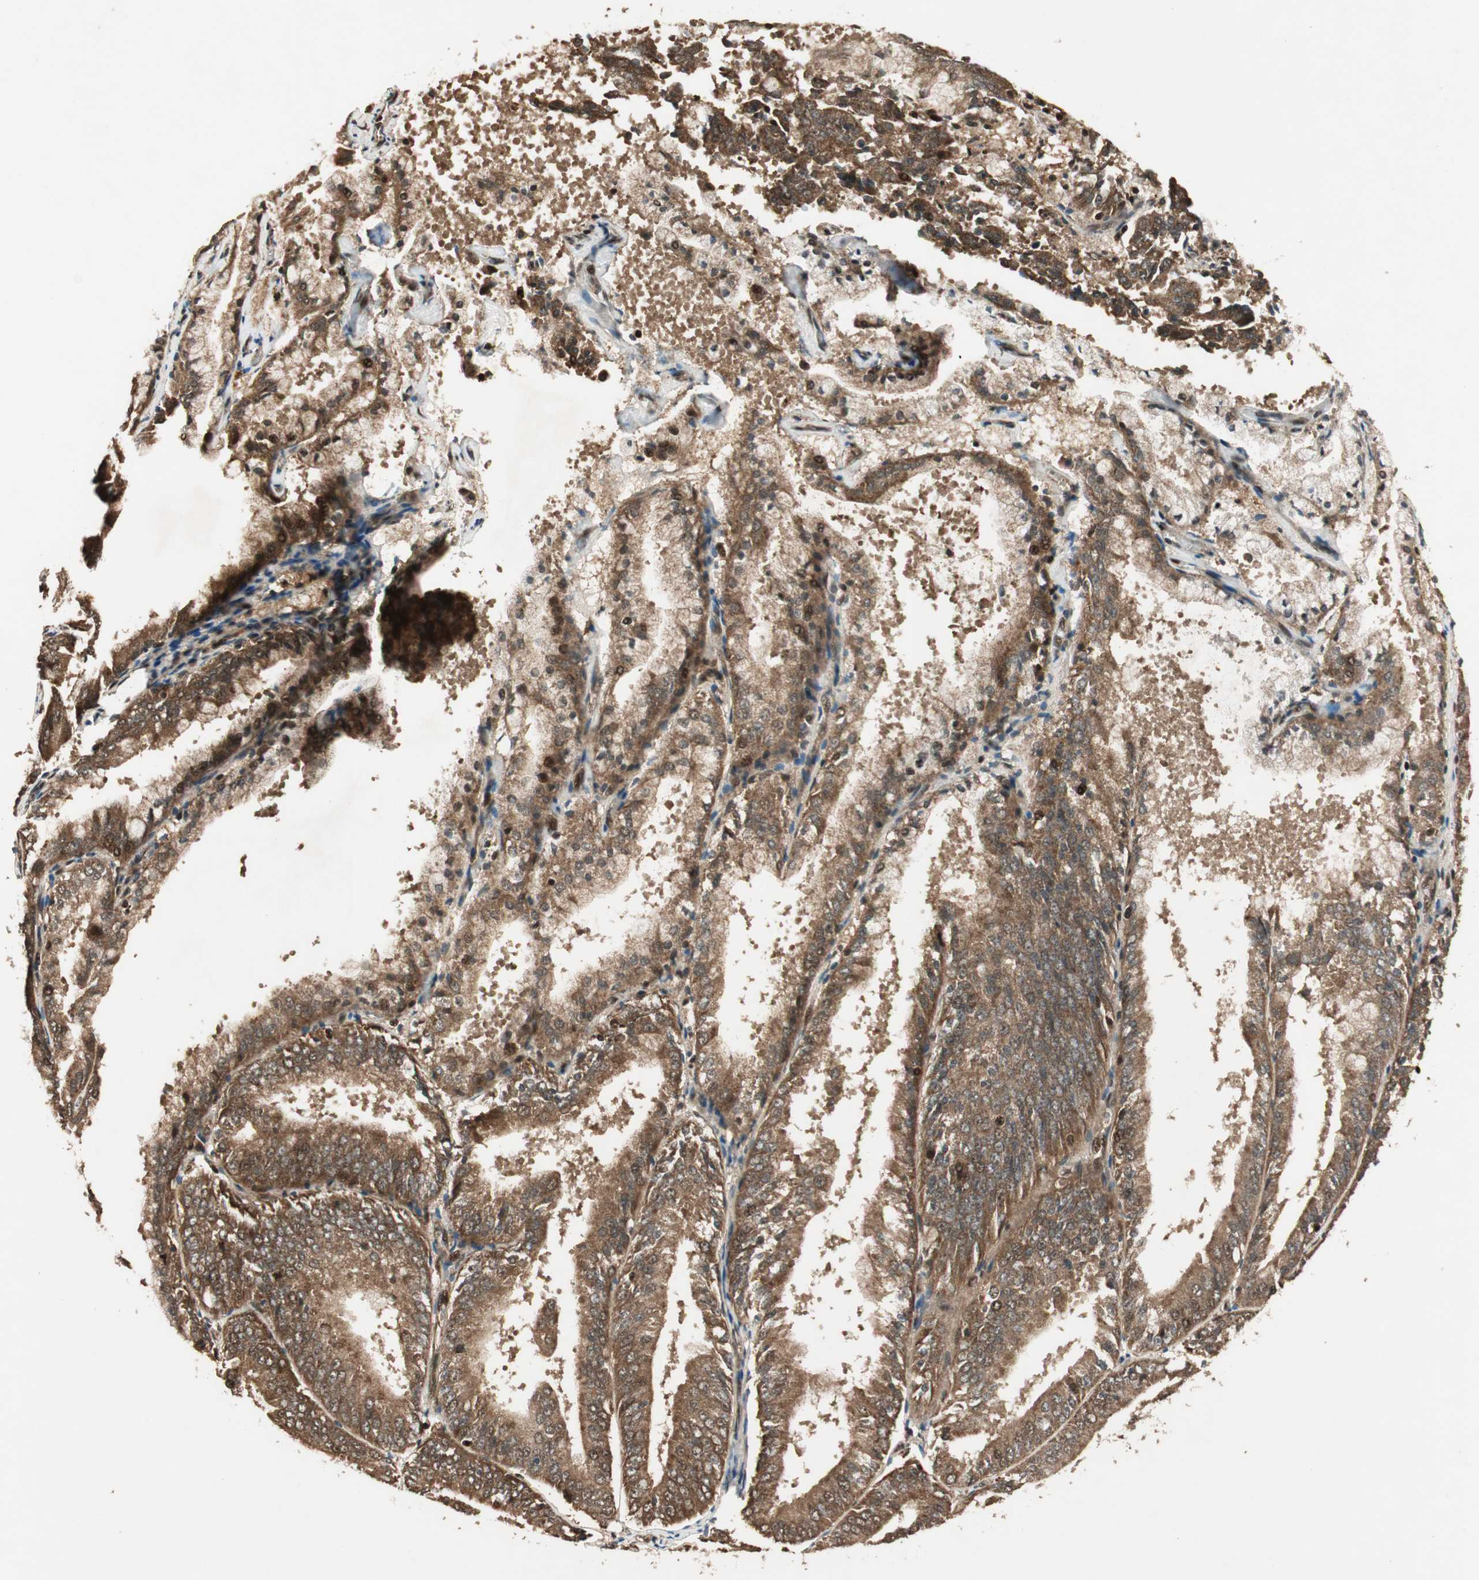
{"staining": {"intensity": "strong", "quantity": ">75%", "location": "cytoplasmic/membranous,nuclear"}, "tissue": "endometrial cancer", "cell_type": "Tumor cells", "image_type": "cancer", "snomed": [{"axis": "morphology", "description": "Adenocarcinoma, NOS"}, {"axis": "topography", "description": "Endometrium"}], "caption": "DAB immunohistochemical staining of endometrial cancer (adenocarcinoma) shows strong cytoplasmic/membranous and nuclear protein positivity in about >75% of tumor cells.", "gene": "RPA3", "patient": {"sex": "female", "age": 63}}